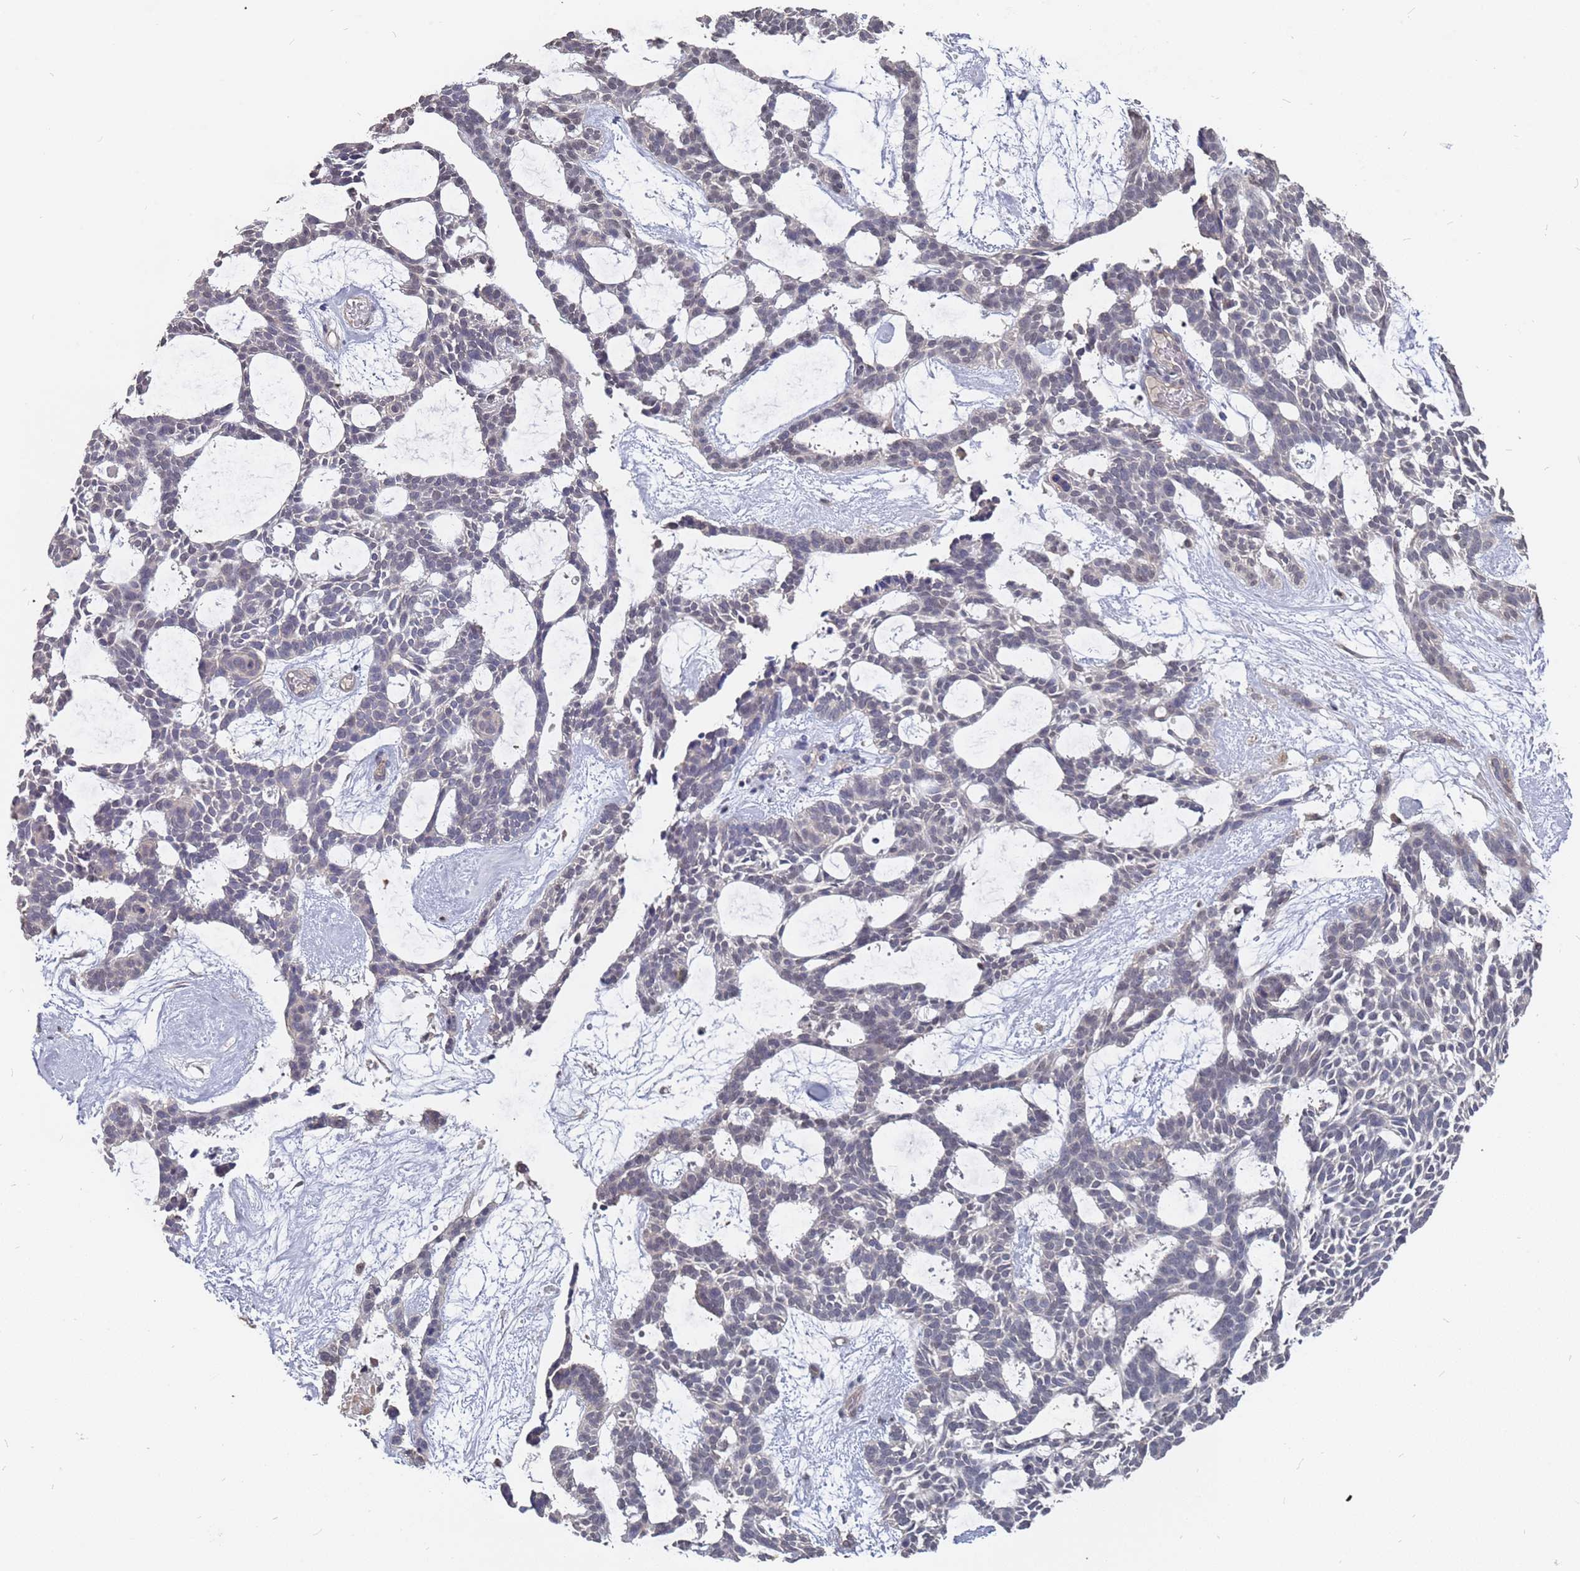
{"staining": {"intensity": "negative", "quantity": "none", "location": "none"}, "tissue": "skin cancer", "cell_type": "Tumor cells", "image_type": "cancer", "snomed": [{"axis": "morphology", "description": "Basal cell carcinoma"}, {"axis": "topography", "description": "Skin"}], "caption": "Tumor cells show no significant protein expression in skin cancer.", "gene": "TCEANC2", "patient": {"sex": "male", "age": 61}}